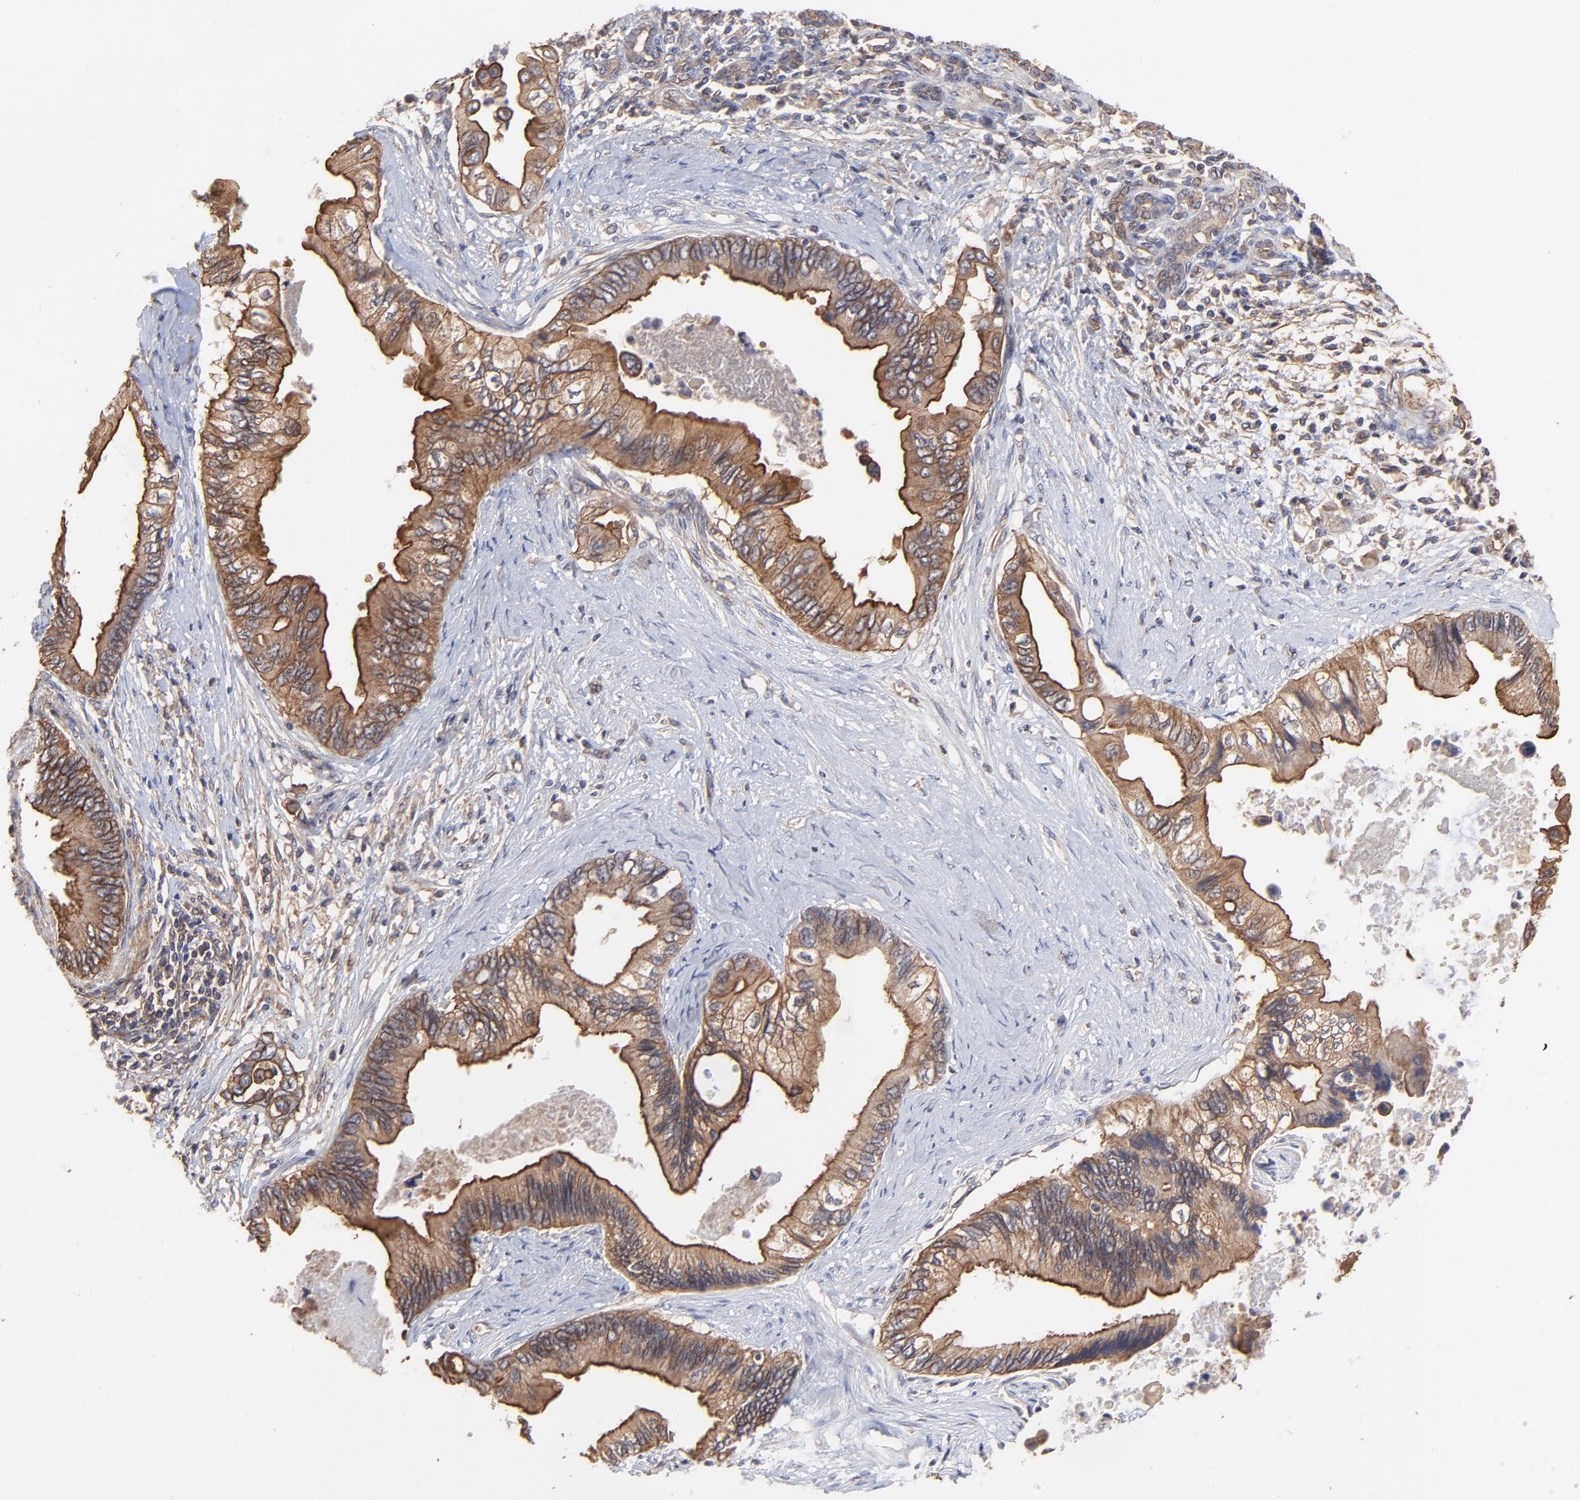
{"staining": {"intensity": "moderate", "quantity": ">75%", "location": "cytoplasmic/membranous"}, "tissue": "pancreatic cancer", "cell_type": "Tumor cells", "image_type": "cancer", "snomed": [{"axis": "morphology", "description": "Adenocarcinoma, NOS"}, {"axis": "topography", "description": "Pancreas"}], "caption": "This photomicrograph shows IHC staining of human adenocarcinoma (pancreatic), with medium moderate cytoplasmic/membranous staining in approximately >75% of tumor cells.", "gene": "ARMT1", "patient": {"sex": "female", "age": 66}}